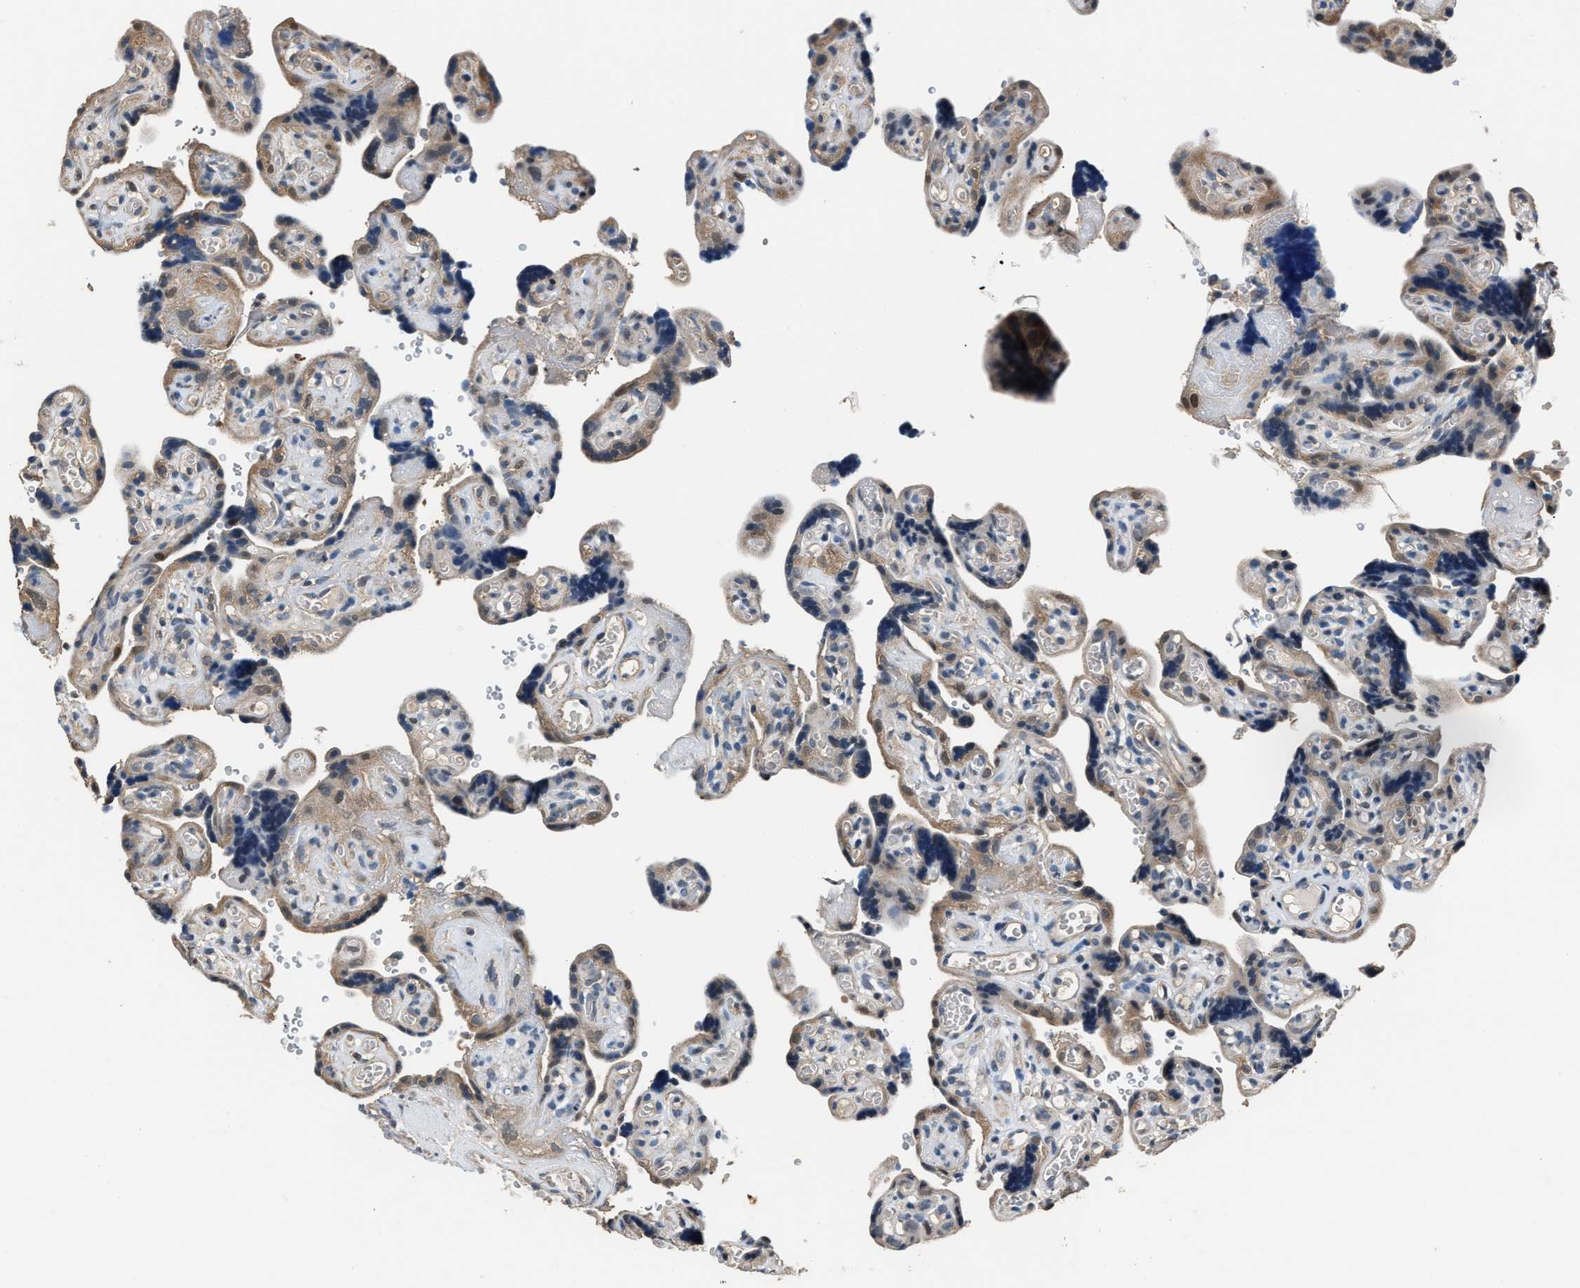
{"staining": {"intensity": "negative", "quantity": "none", "location": "none"}, "tissue": "placenta", "cell_type": "Decidual cells", "image_type": "normal", "snomed": [{"axis": "morphology", "description": "Normal tissue, NOS"}, {"axis": "topography", "description": "Placenta"}], "caption": "The IHC histopathology image has no significant expression in decidual cells of placenta.", "gene": "ABCC9", "patient": {"sex": "female", "age": 30}}